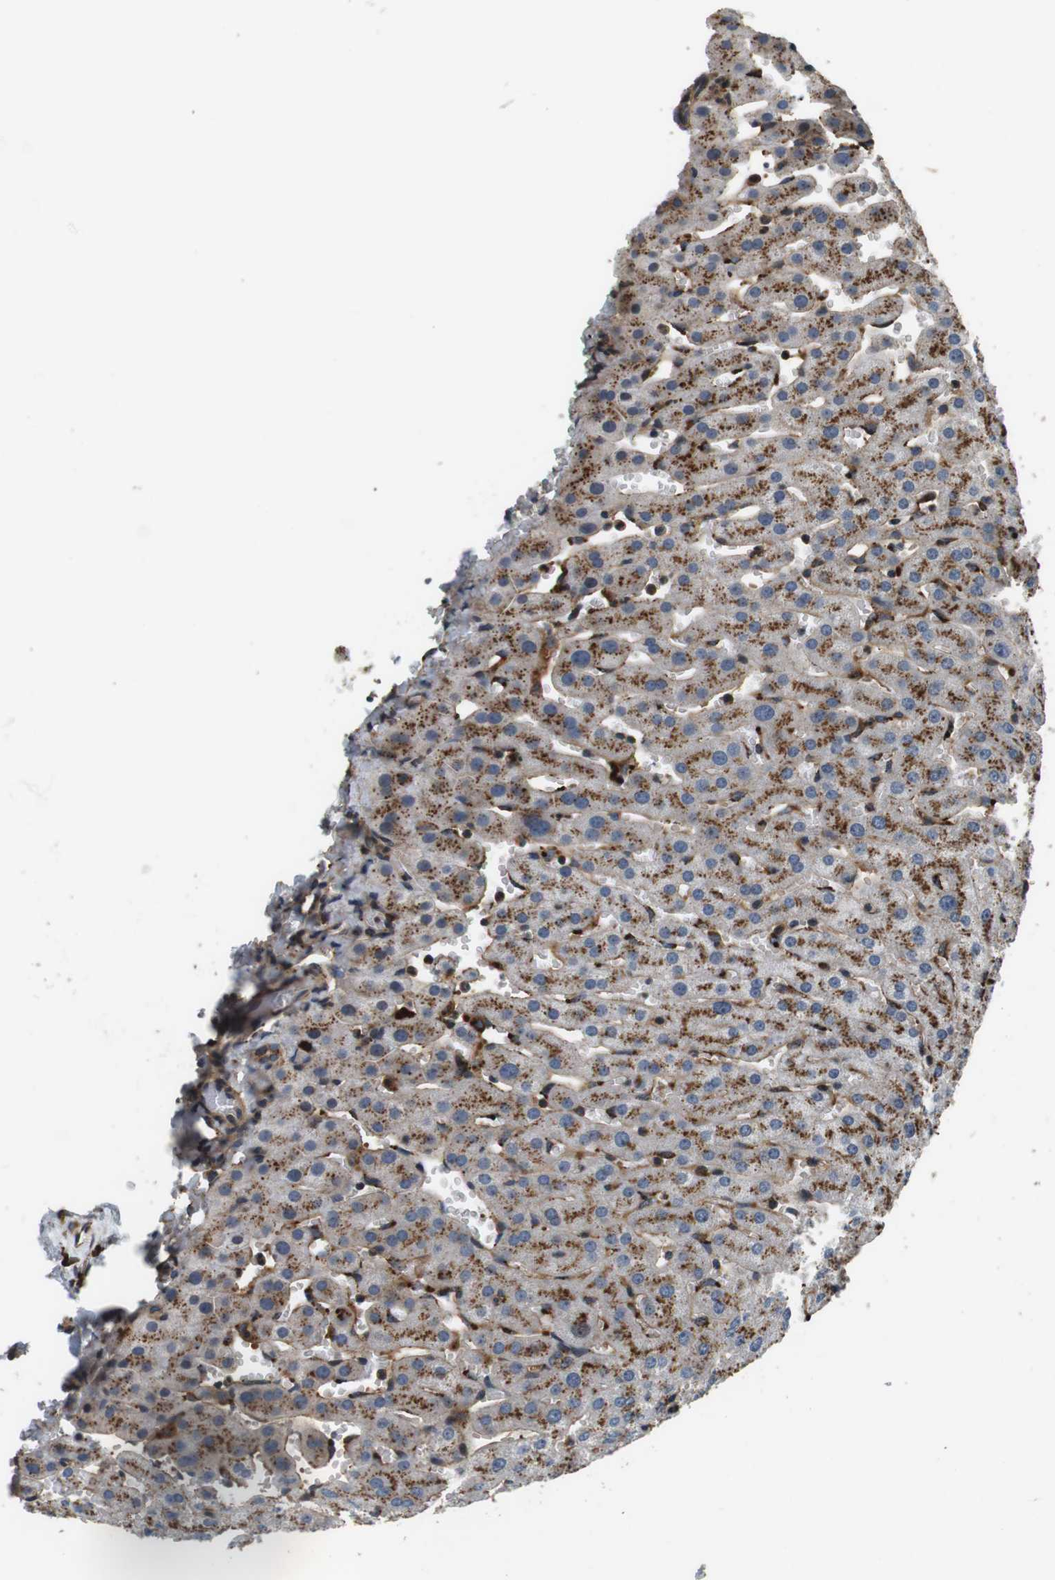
{"staining": {"intensity": "strong", "quantity": ">75%", "location": "cytoplasmic/membranous"}, "tissue": "liver", "cell_type": "Cholangiocytes", "image_type": "normal", "snomed": [{"axis": "morphology", "description": "Normal tissue, NOS"}, {"axis": "morphology", "description": "Fibrosis, NOS"}, {"axis": "topography", "description": "Liver"}], "caption": "Cholangiocytes demonstrate high levels of strong cytoplasmic/membranous staining in approximately >75% of cells in normal human liver. The staining is performed using DAB (3,3'-diaminobenzidine) brown chromogen to label protein expression. The nuclei are counter-stained blue using hematoxylin.", "gene": "TXNRD1", "patient": {"sex": "female", "age": 29}}